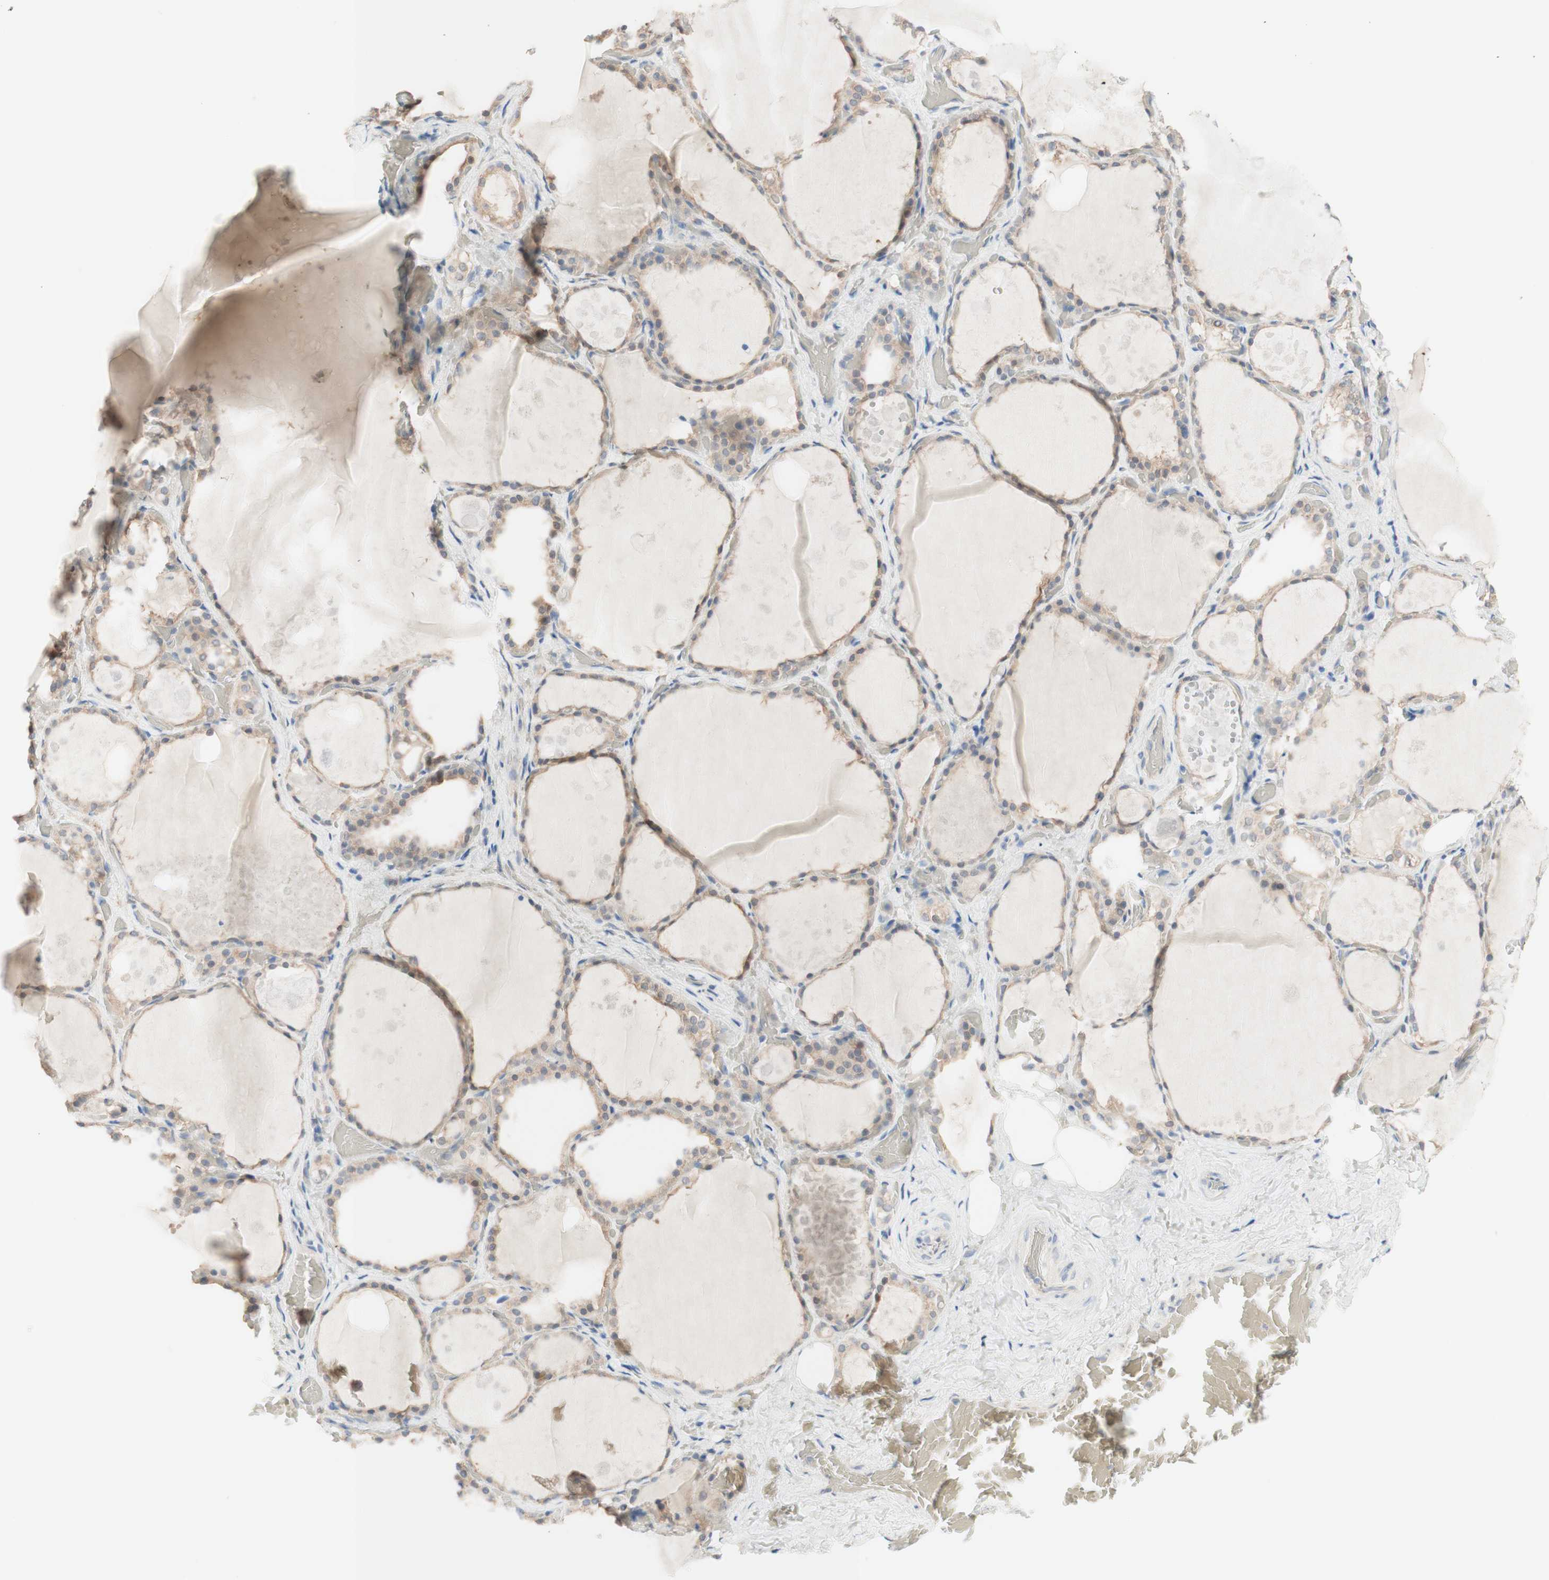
{"staining": {"intensity": "weak", "quantity": ">75%", "location": "cytoplasmic/membranous"}, "tissue": "thyroid gland", "cell_type": "Glandular cells", "image_type": "normal", "snomed": [{"axis": "morphology", "description": "Normal tissue, NOS"}, {"axis": "topography", "description": "Thyroid gland"}], "caption": "This micrograph reveals immunohistochemistry (IHC) staining of unremarkable human thyroid gland, with low weak cytoplasmic/membranous positivity in approximately >75% of glandular cells.", "gene": "COMT", "patient": {"sex": "male", "age": 61}}